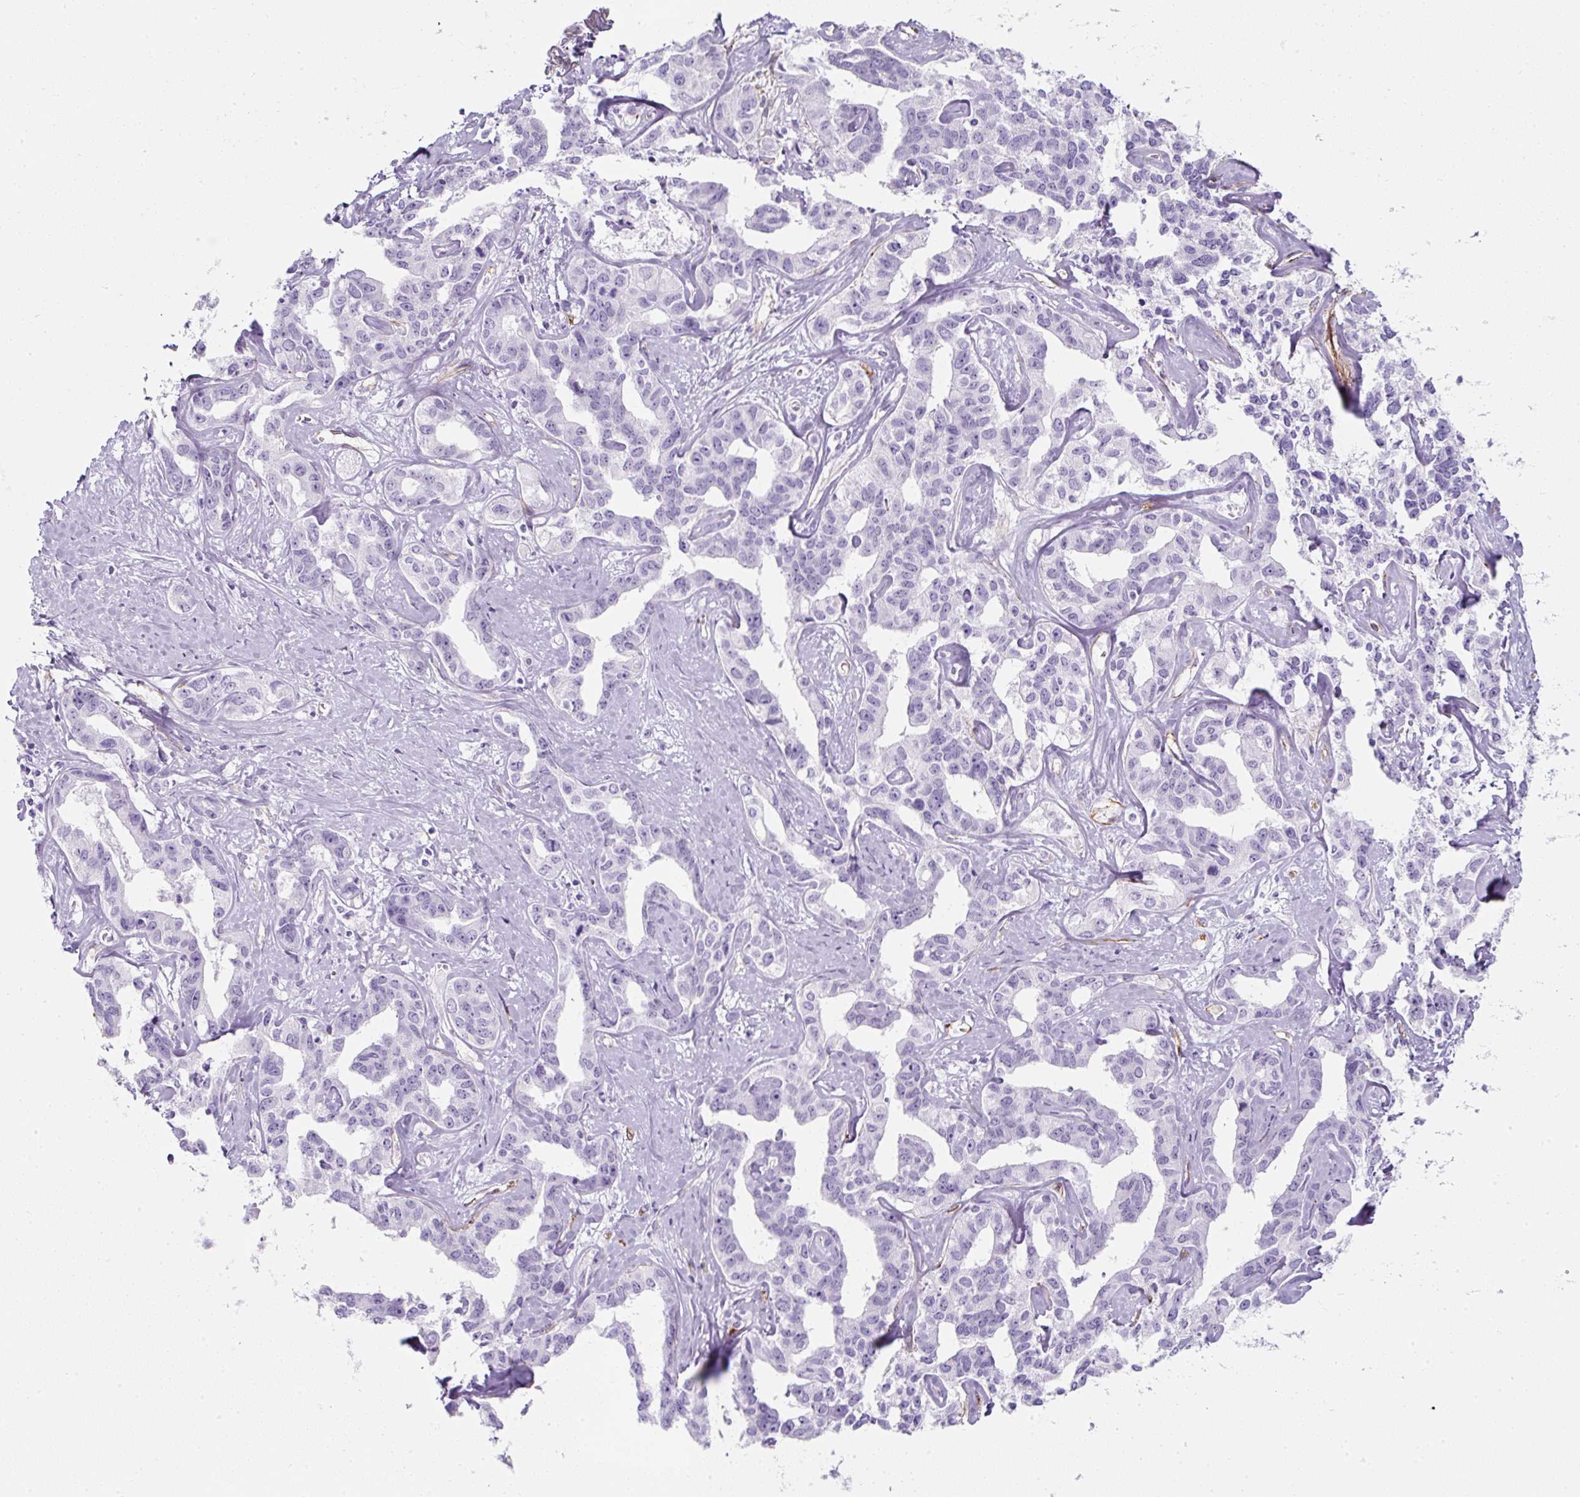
{"staining": {"intensity": "negative", "quantity": "none", "location": "none"}, "tissue": "liver cancer", "cell_type": "Tumor cells", "image_type": "cancer", "snomed": [{"axis": "morphology", "description": "Cholangiocarcinoma"}, {"axis": "topography", "description": "Liver"}], "caption": "Immunohistochemistry (IHC) photomicrograph of neoplastic tissue: human liver cancer stained with DAB shows no significant protein expression in tumor cells.", "gene": "CAVIN3", "patient": {"sex": "male", "age": 59}}